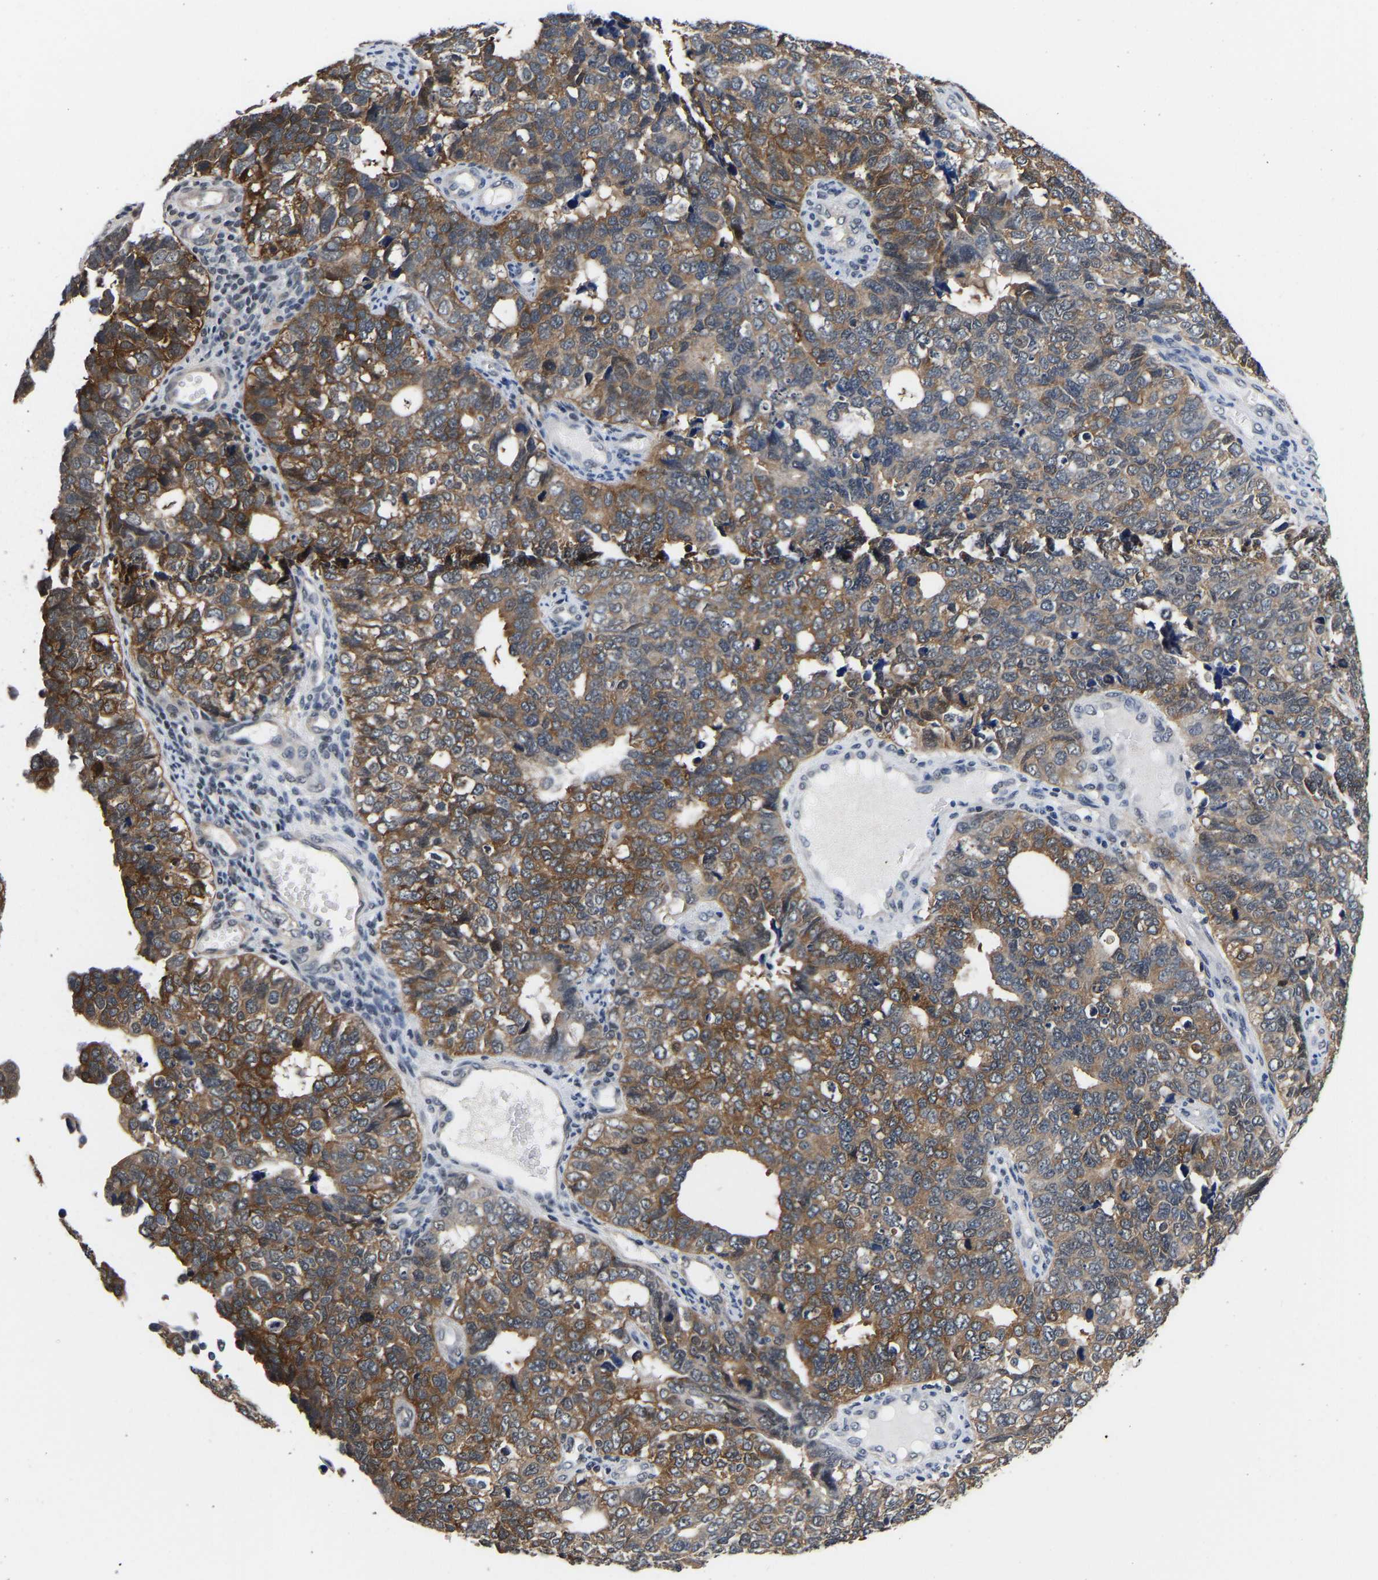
{"staining": {"intensity": "moderate", "quantity": ">75%", "location": "cytoplasmic/membranous"}, "tissue": "cervical cancer", "cell_type": "Tumor cells", "image_type": "cancer", "snomed": [{"axis": "morphology", "description": "Squamous cell carcinoma, NOS"}, {"axis": "topography", "description": "Cervix"}], "caption": "A brown stain highlights moderate cytoplasmic/membranous staining of a protein in cervical cancer tumor cells. Using DAB (brown) and hematoxylin (blue) stains, captured at high magnification using brightfield microscopy.", "gene": "METTL16", "patient": {"sex": "female", "age": 63}}